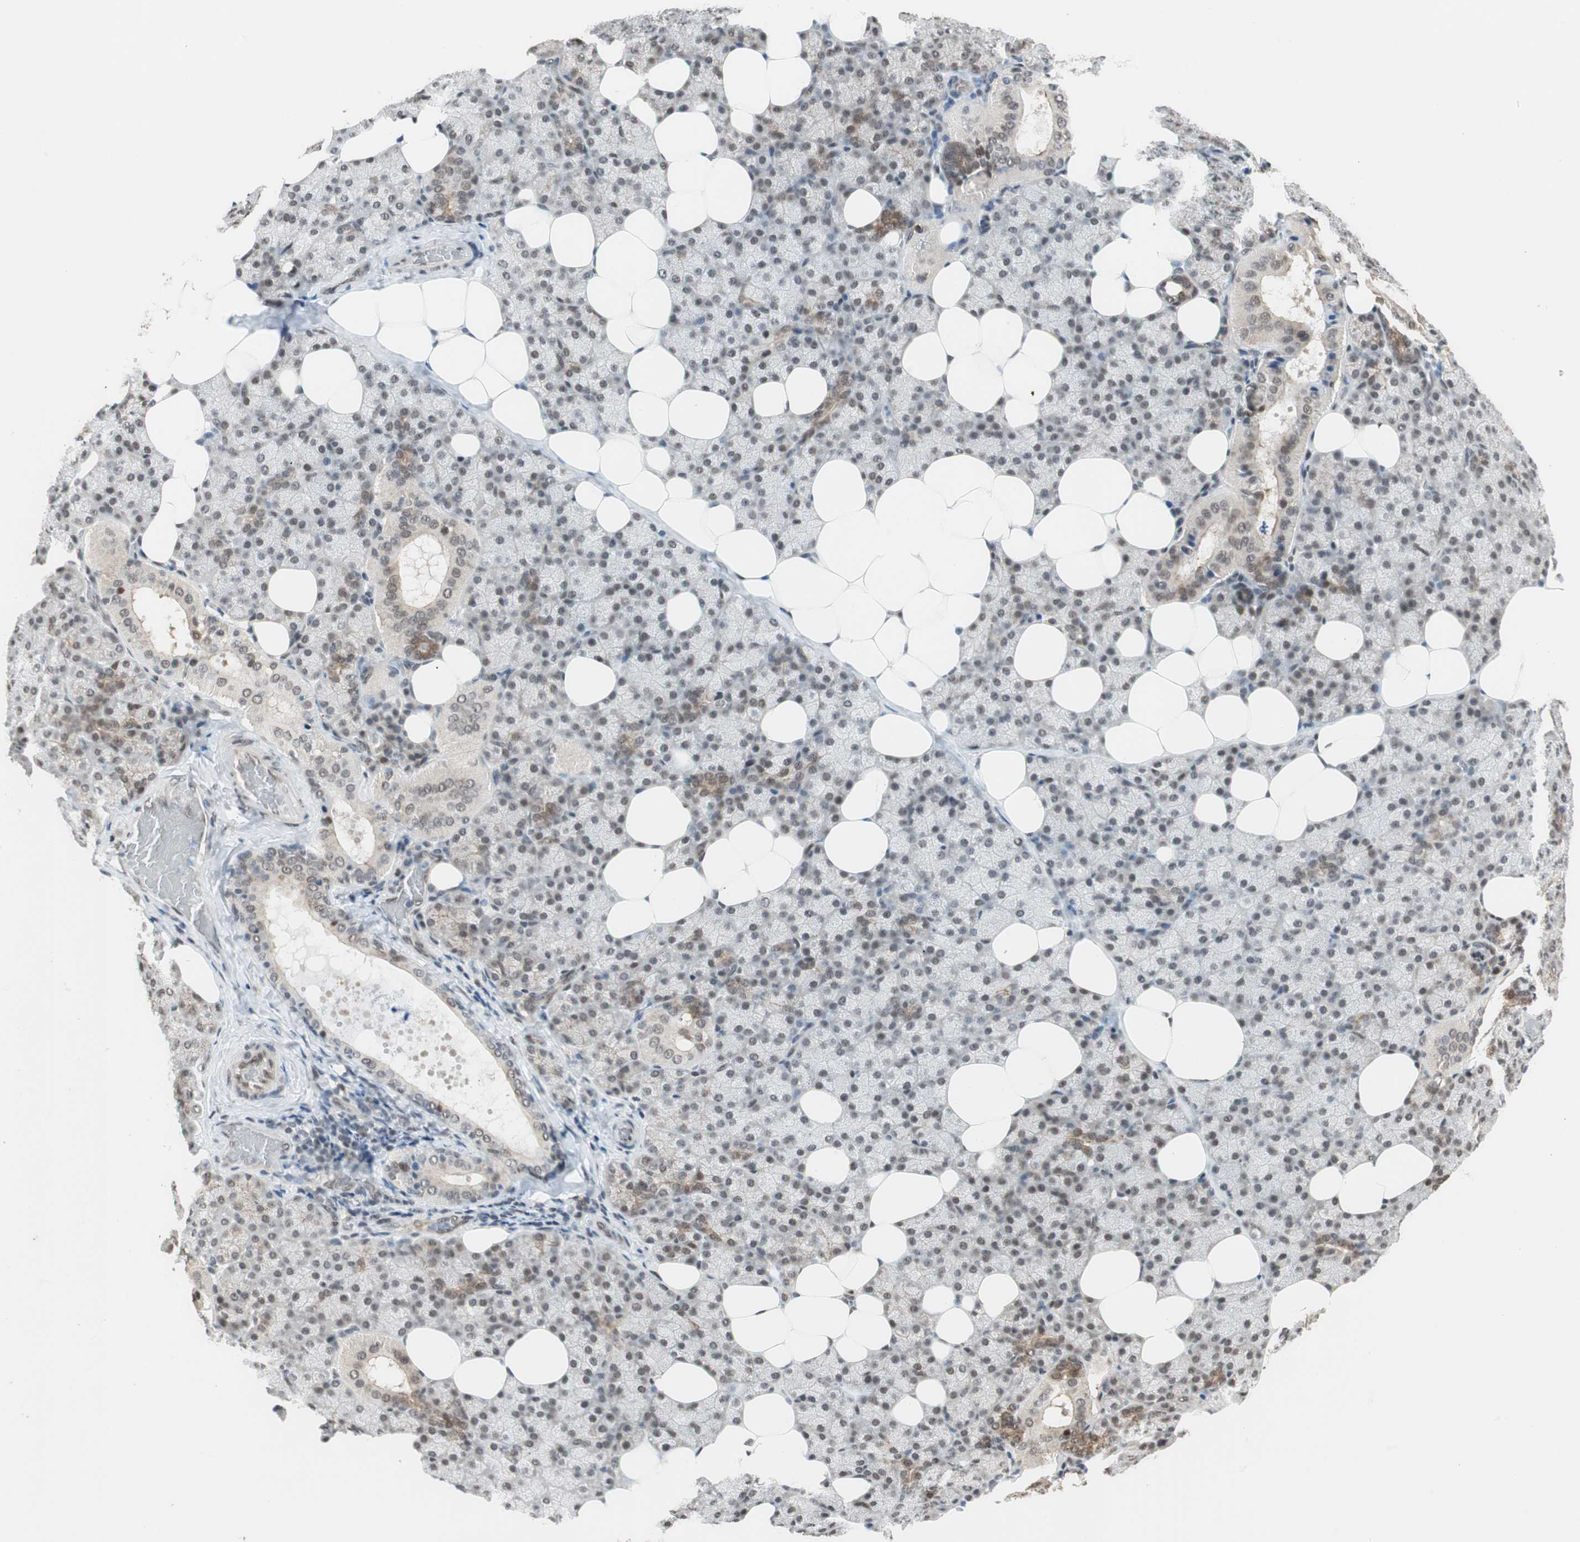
{"staining": {"intensity": "moderate", "quantity": ">75%", "location": "cytoplasmic/membranous,nuclear"}, "tissue": "salivary gland", "cell_type": "Glandular cells", "image_type": "normal", "snomed": [{"axis": "morphology", "description": "Normal tissue, NOS"}, {"axis": "topography", "description": "Lymph node"}, {"axis": "topography", "description": "Salivary gland"}], "caption": "An image of salivary gland stained for a protein reveals moderate cytoplasmic/membranous,nuclear brown staining in glandular cells. The staining was performed using DAB (3,3'-diaminobenzidine), with brown indicating positive protein expression. Nuclei are stained blue with hematoxylin.", "gene": "ZBTB17", "patient": {"sex": "male", "age": 8}}